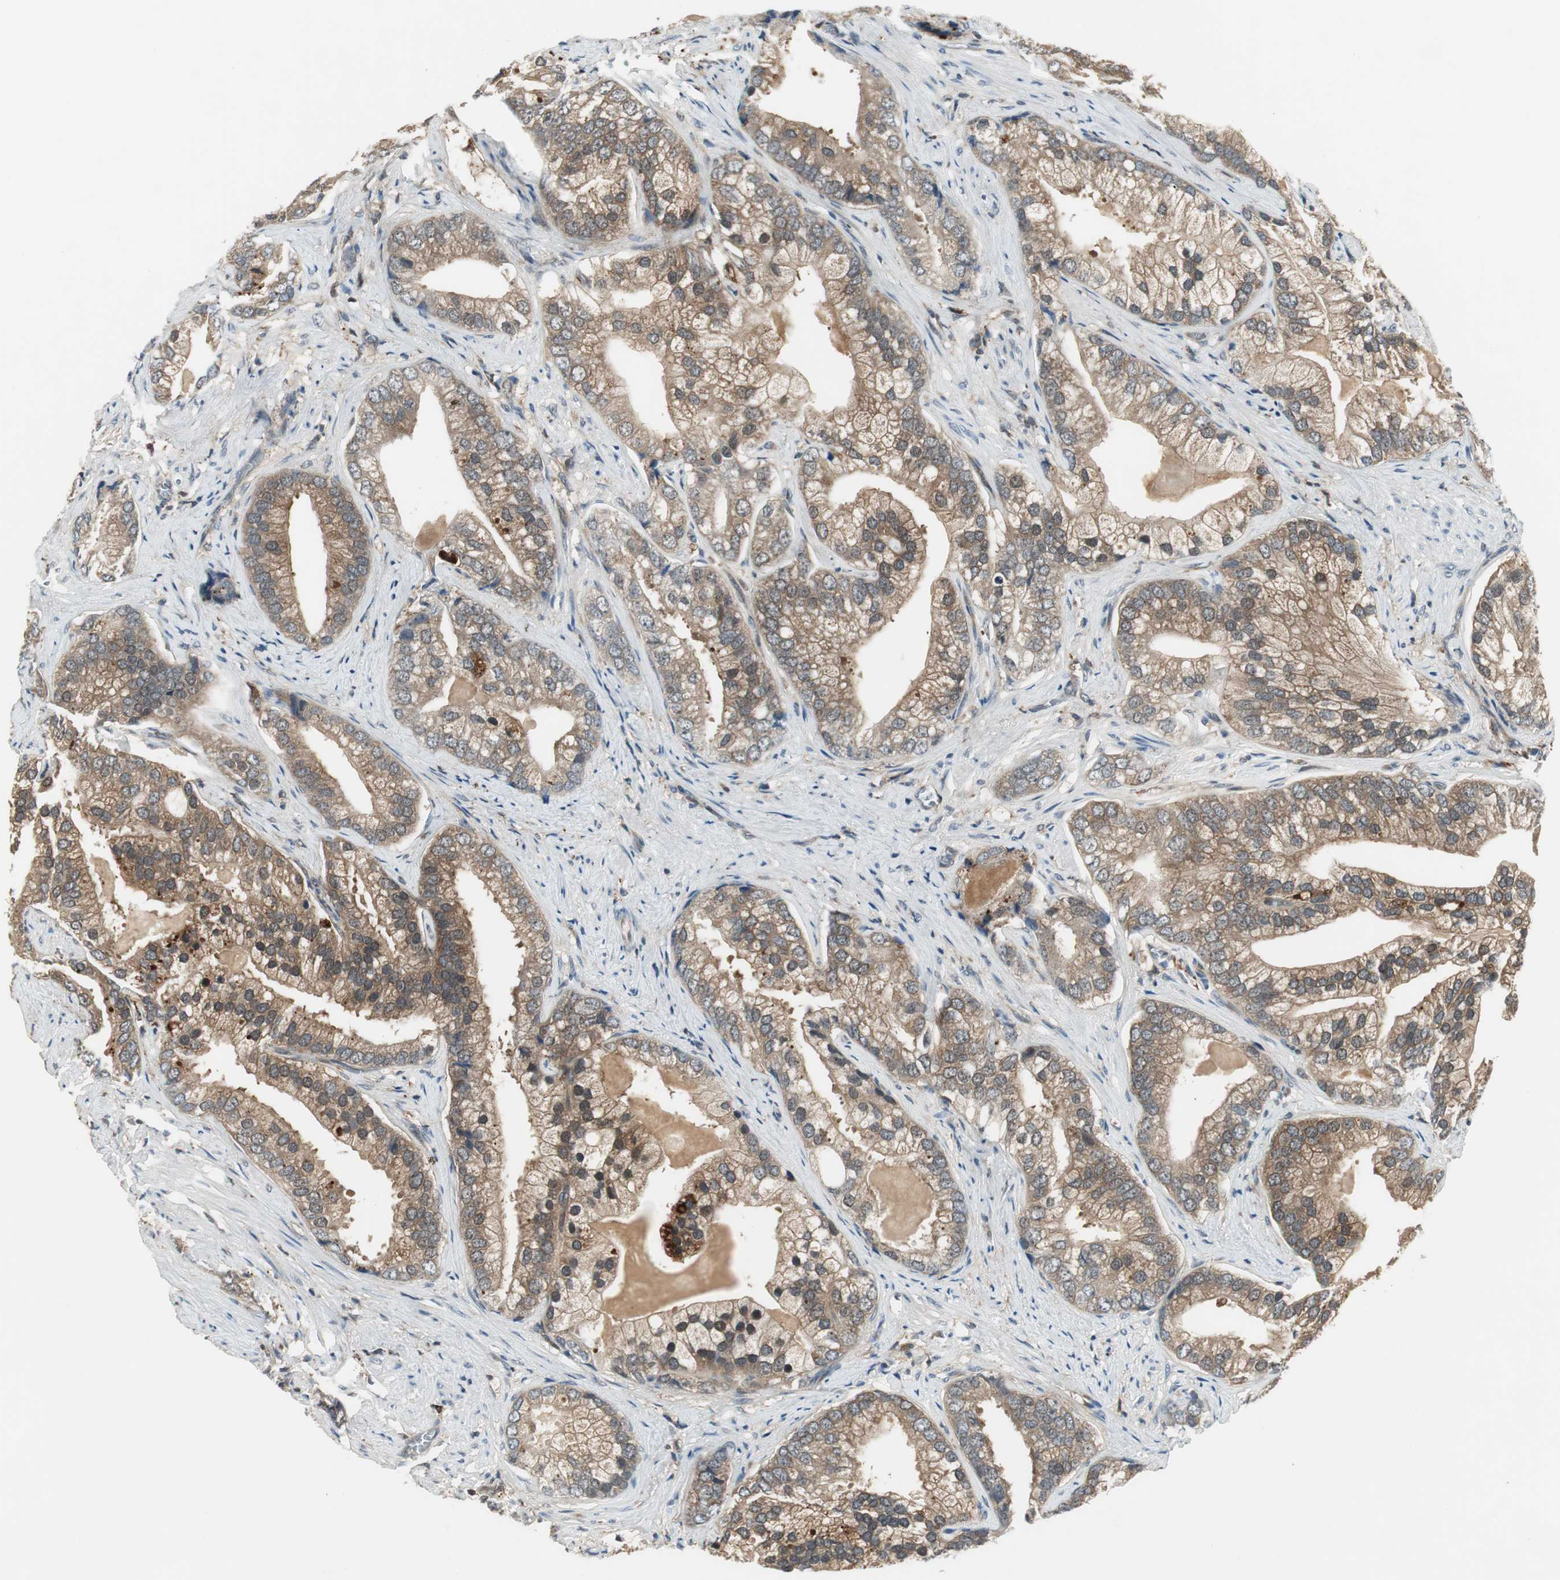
{"staining": {"intensity": "moderate", "quantity": ">75%", "location": "cytoplasmic/membranous"}, "tissue": "prostate cancer", "cell_type": "Tumor cells", "image_type": "cancer", "snomed": [{"axis": "morphology", "description": "Adenocarcinoma, Low grade"}, {"axis": "topography", "description": "Prostate"}], "caption": "Immunohistochemistry (DAB (3,3'-diaminobenzidine)) staining of human prostate cancer shows moderate cytoplasmic/membranous protein expression in about >75% of tumor cells.", "gene": "NCK1", "patient": {"sex": "male", "age": 71}}